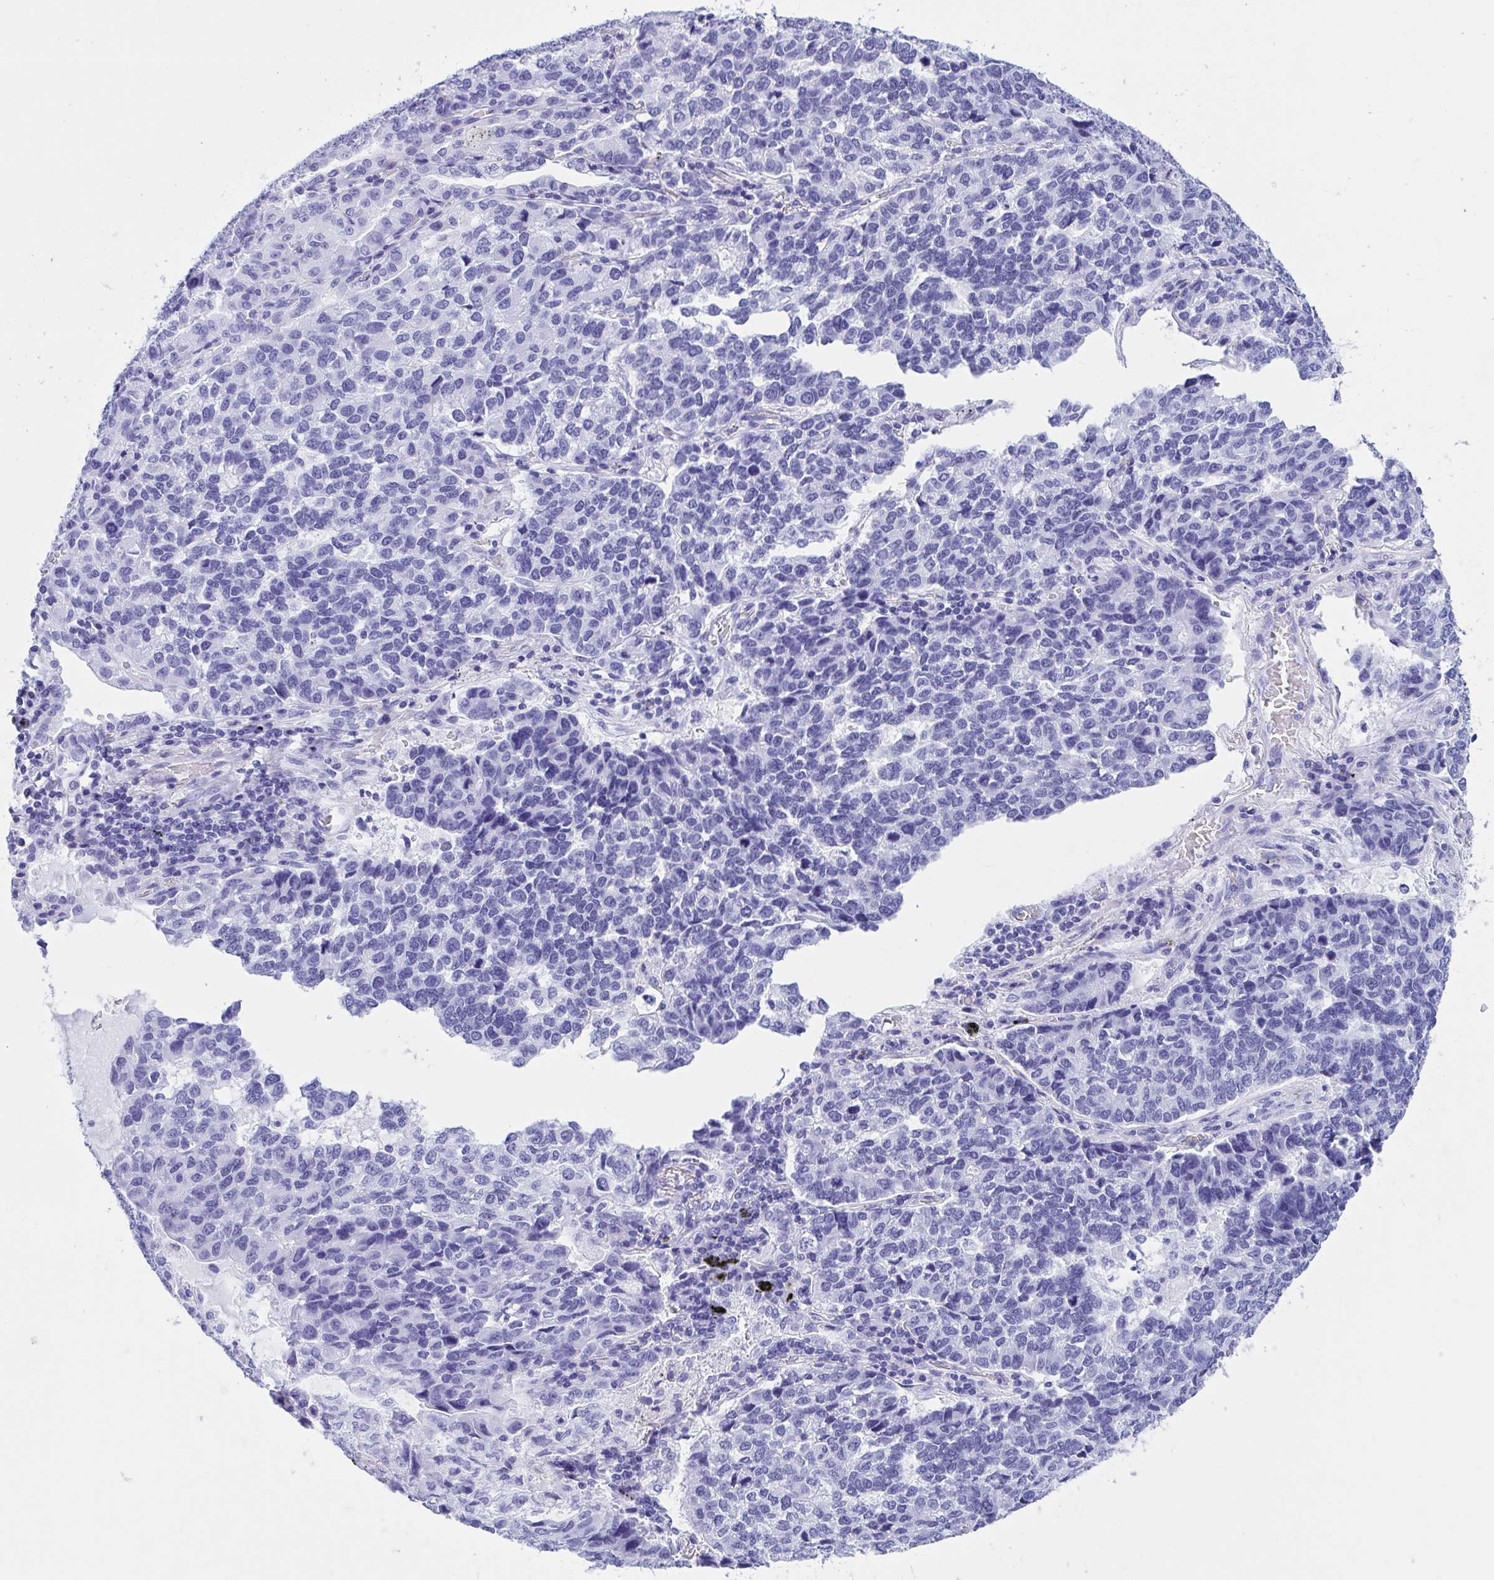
{"staining": {"intensity": "negative", "quantity": "none", "location": "none"}, "tissue": "lung cancer", "cell_type": "Tumor cells", "image_type": "cancer", "snomed": [{"axis": "morphology", "description": "Adenocarcinoma, NOS"}, {"axis": "topography", "description": "Lymph node"}, {"axis": "topography", "description": "Lung"}], "caption": "Tumor cells show no significant protein staining in adenocarcinoma (lung).", "gene": "ANK1", "patient": {"sex": "male", "age": 66}}